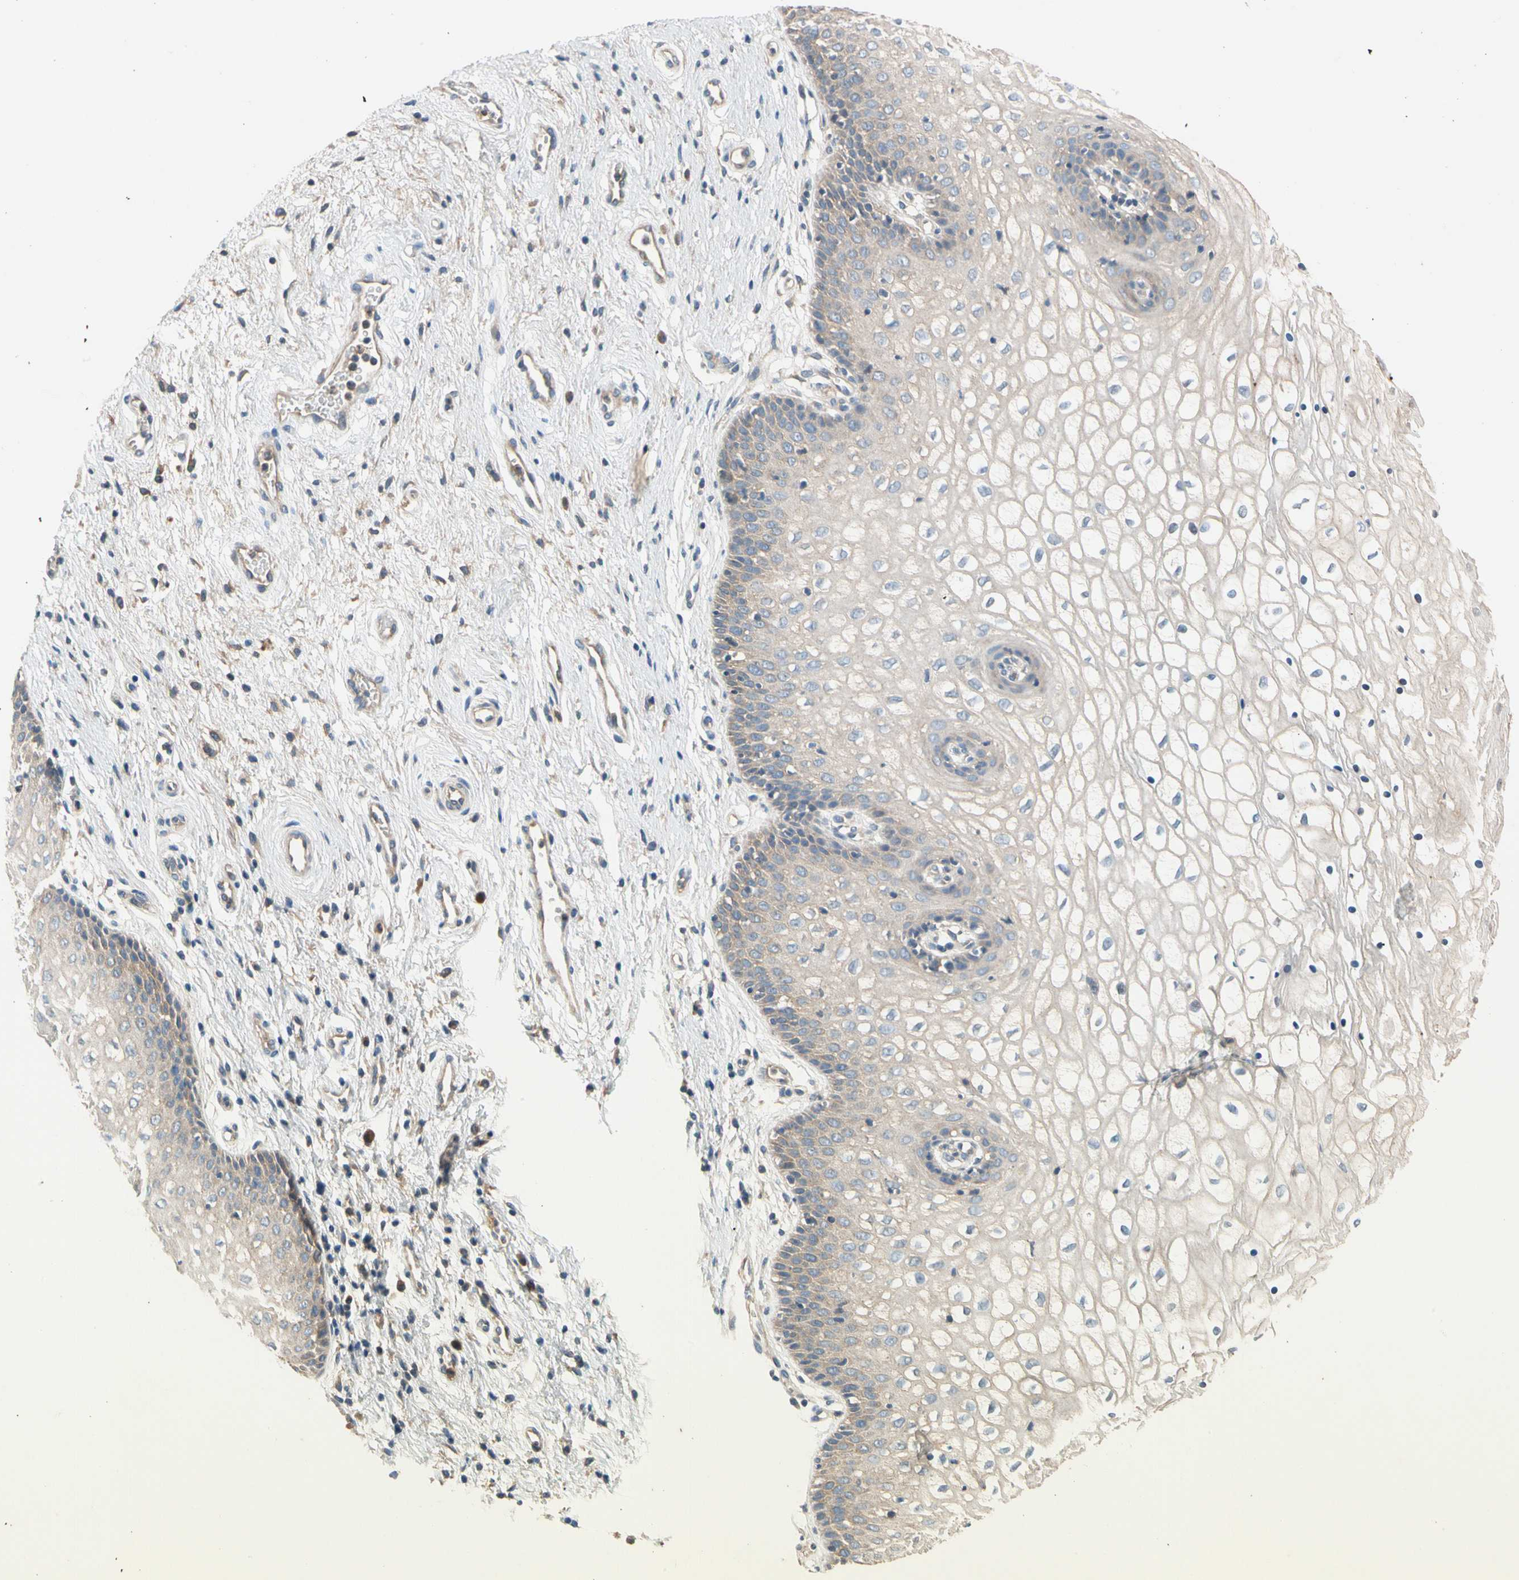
{"staining": {"intensity": "negative", "quantity": "none", "location": "none"}, "tissue": "vagina", "cell_type": "Squamous epithelial cells", "image_type": "normal", "snomed": [{"axis": "morphology", "description": "Normal tissue, NOS"}, {"axis": "topography", "description": "Vagina"}], "caption": "High magnification brightfield microscopy of unremarkable vagina stained with DAB (3,3'-diaminobenzidine) (brown) and counterstained with hematoxylin (blue): squamous epithelial cells show no significant positivity. (DAB IHC visualized using brightfield microscopy, high magnification).", "gene": "USP12", "patient": {"sex": "female", "age": 34}}